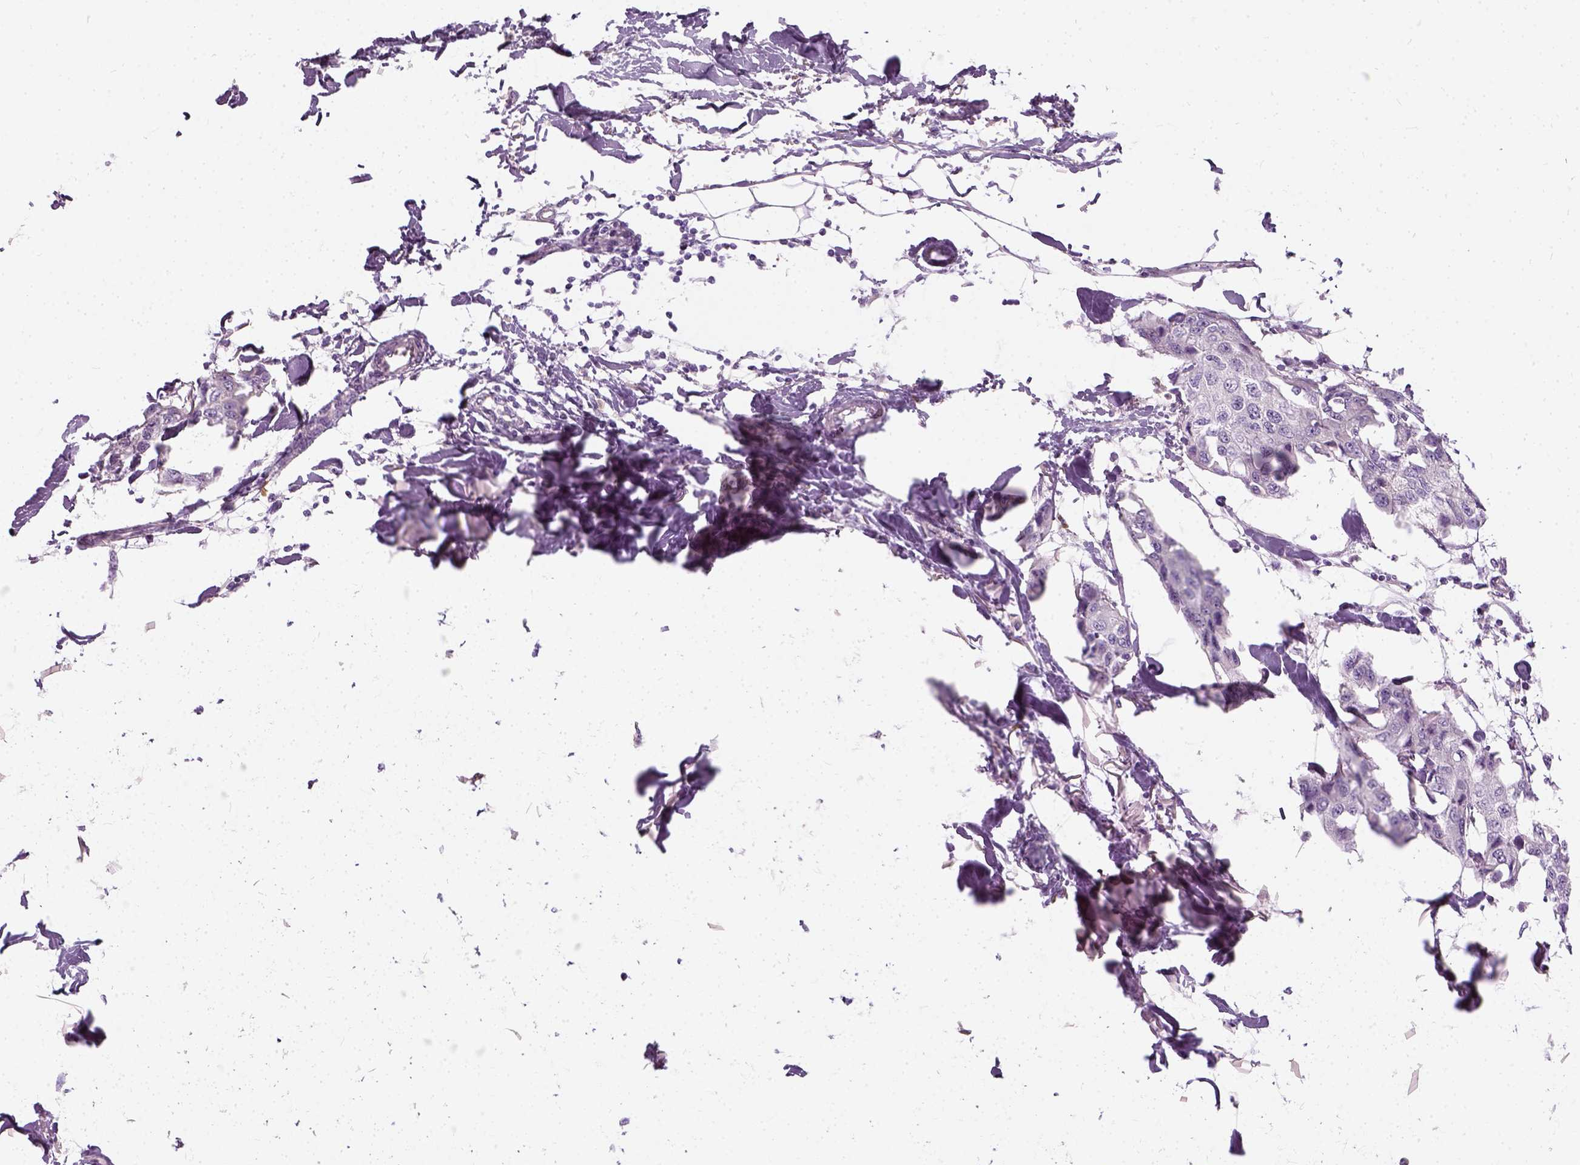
{"staining": {"intensity": "negative", "quantity": "none", "location": "none"}, "tissue": "breast cancer", "cell_type": "Tumor cells", "image_type": "cancer", "snomed": [{"axis": "morphology", "description": "Duct carcinoma"}, {"axis": "topography", "description": "Breast"}], "caption": "This image is of intraductal carcinoma (breast) stained with immunohistochemistry (IHC) to label a protein in brown with the nuclei are counter-stained blue. There is no staining in tumor cells.", "gene": "TRIM72", "patient": {"sex": "female", "age": 80}}